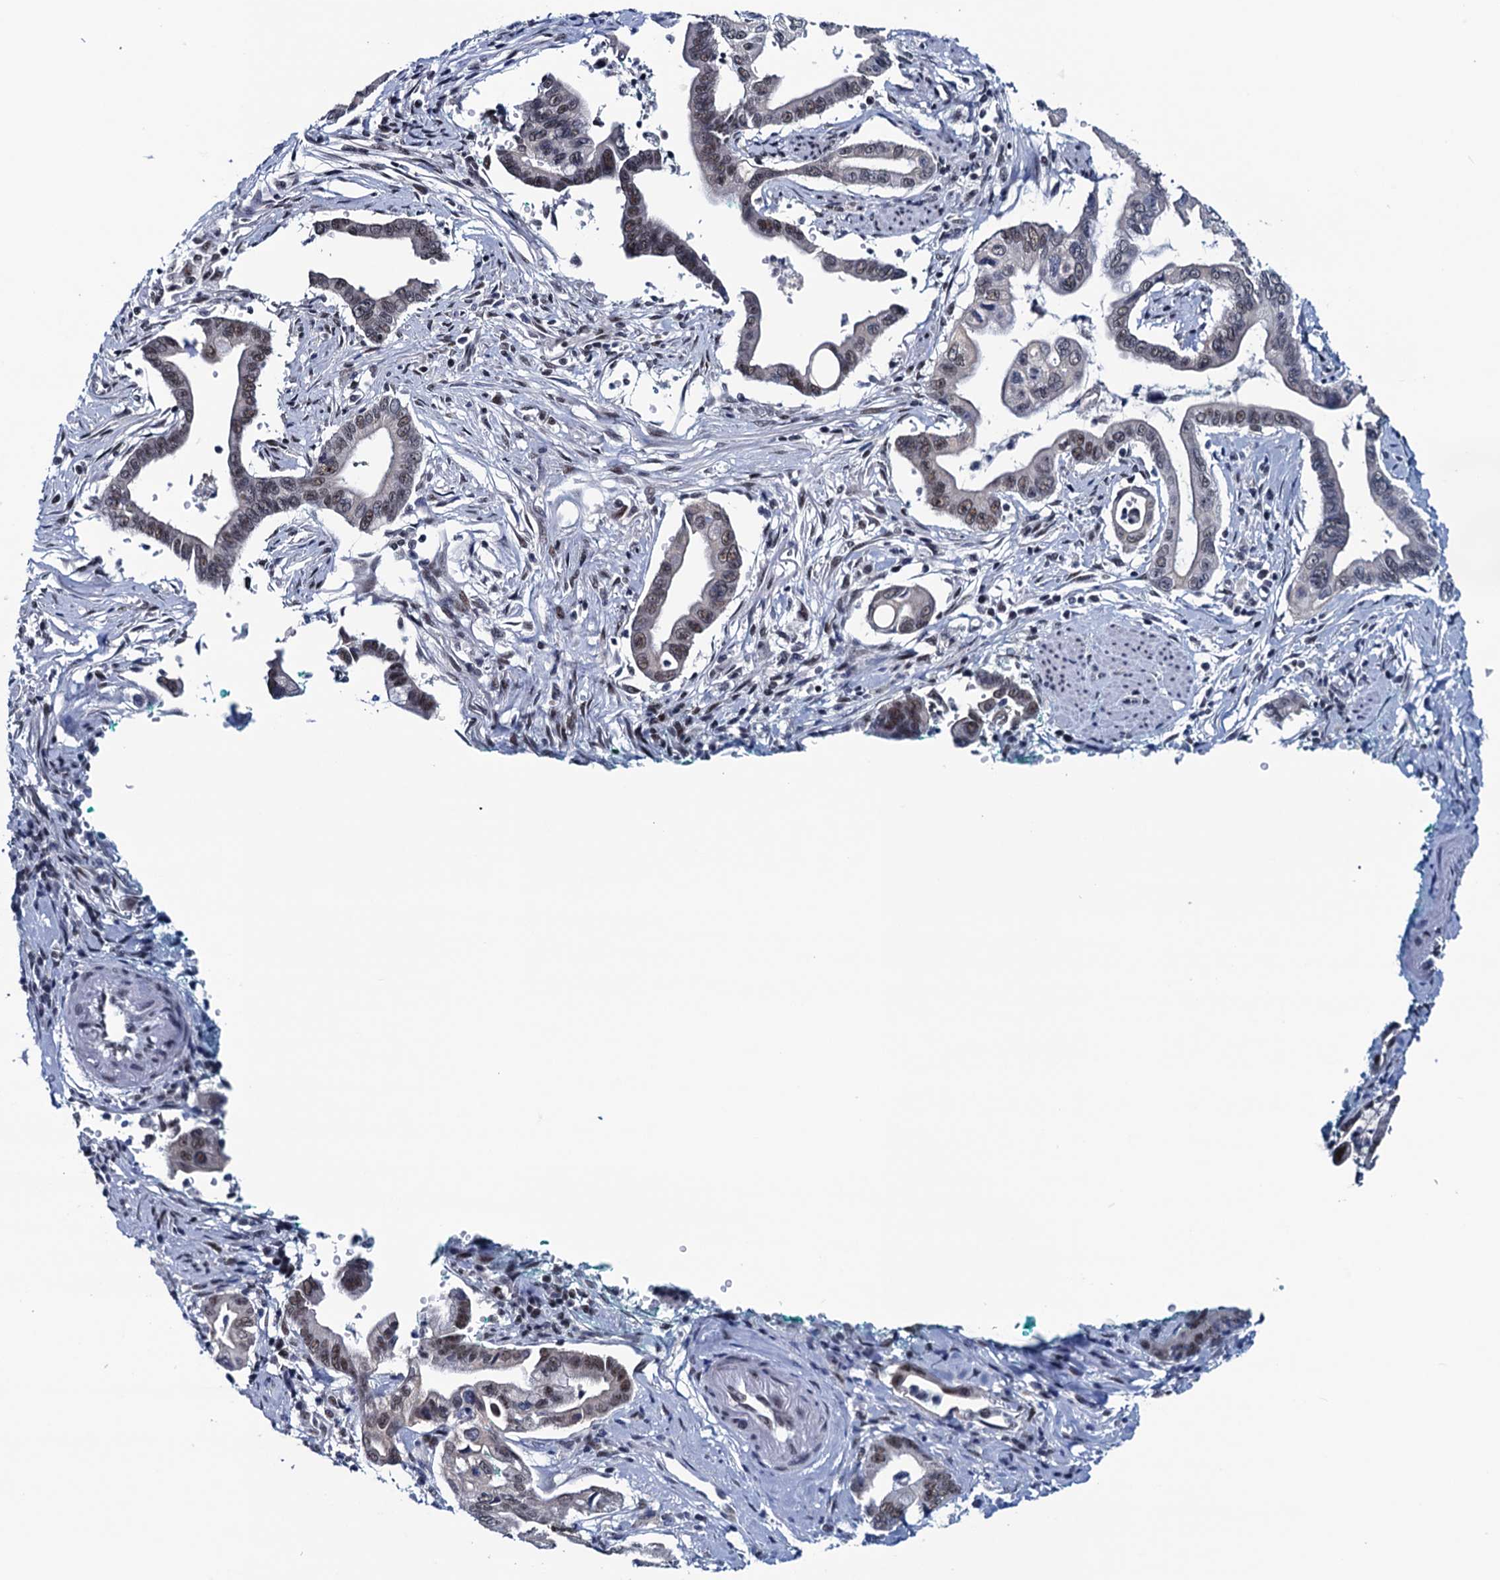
{"staining": {"intensity": "weak", "quantity": "25%-75%", "location": "nuclear"}, "tissue": "pancreatic cancer", "cell_type": "Tumor cells", "image_type": "cancer", "snomed": [{"axis": "morphology", "description": "Adenocarcinoma, NOS"}, {"axis": "topography", "description": "Pancreas"}], "caption": "Pancreatic cancer (adenocarcinoma) stained with immunohistochemistry (IHC) exhibits weak nuclear staining in about 25%-75% of tumor cells. (Brightfield microscopy of DAB IHC at high magnification).", "gene": "FNBP4", "patient": {"sex": "male", "age": 78}}